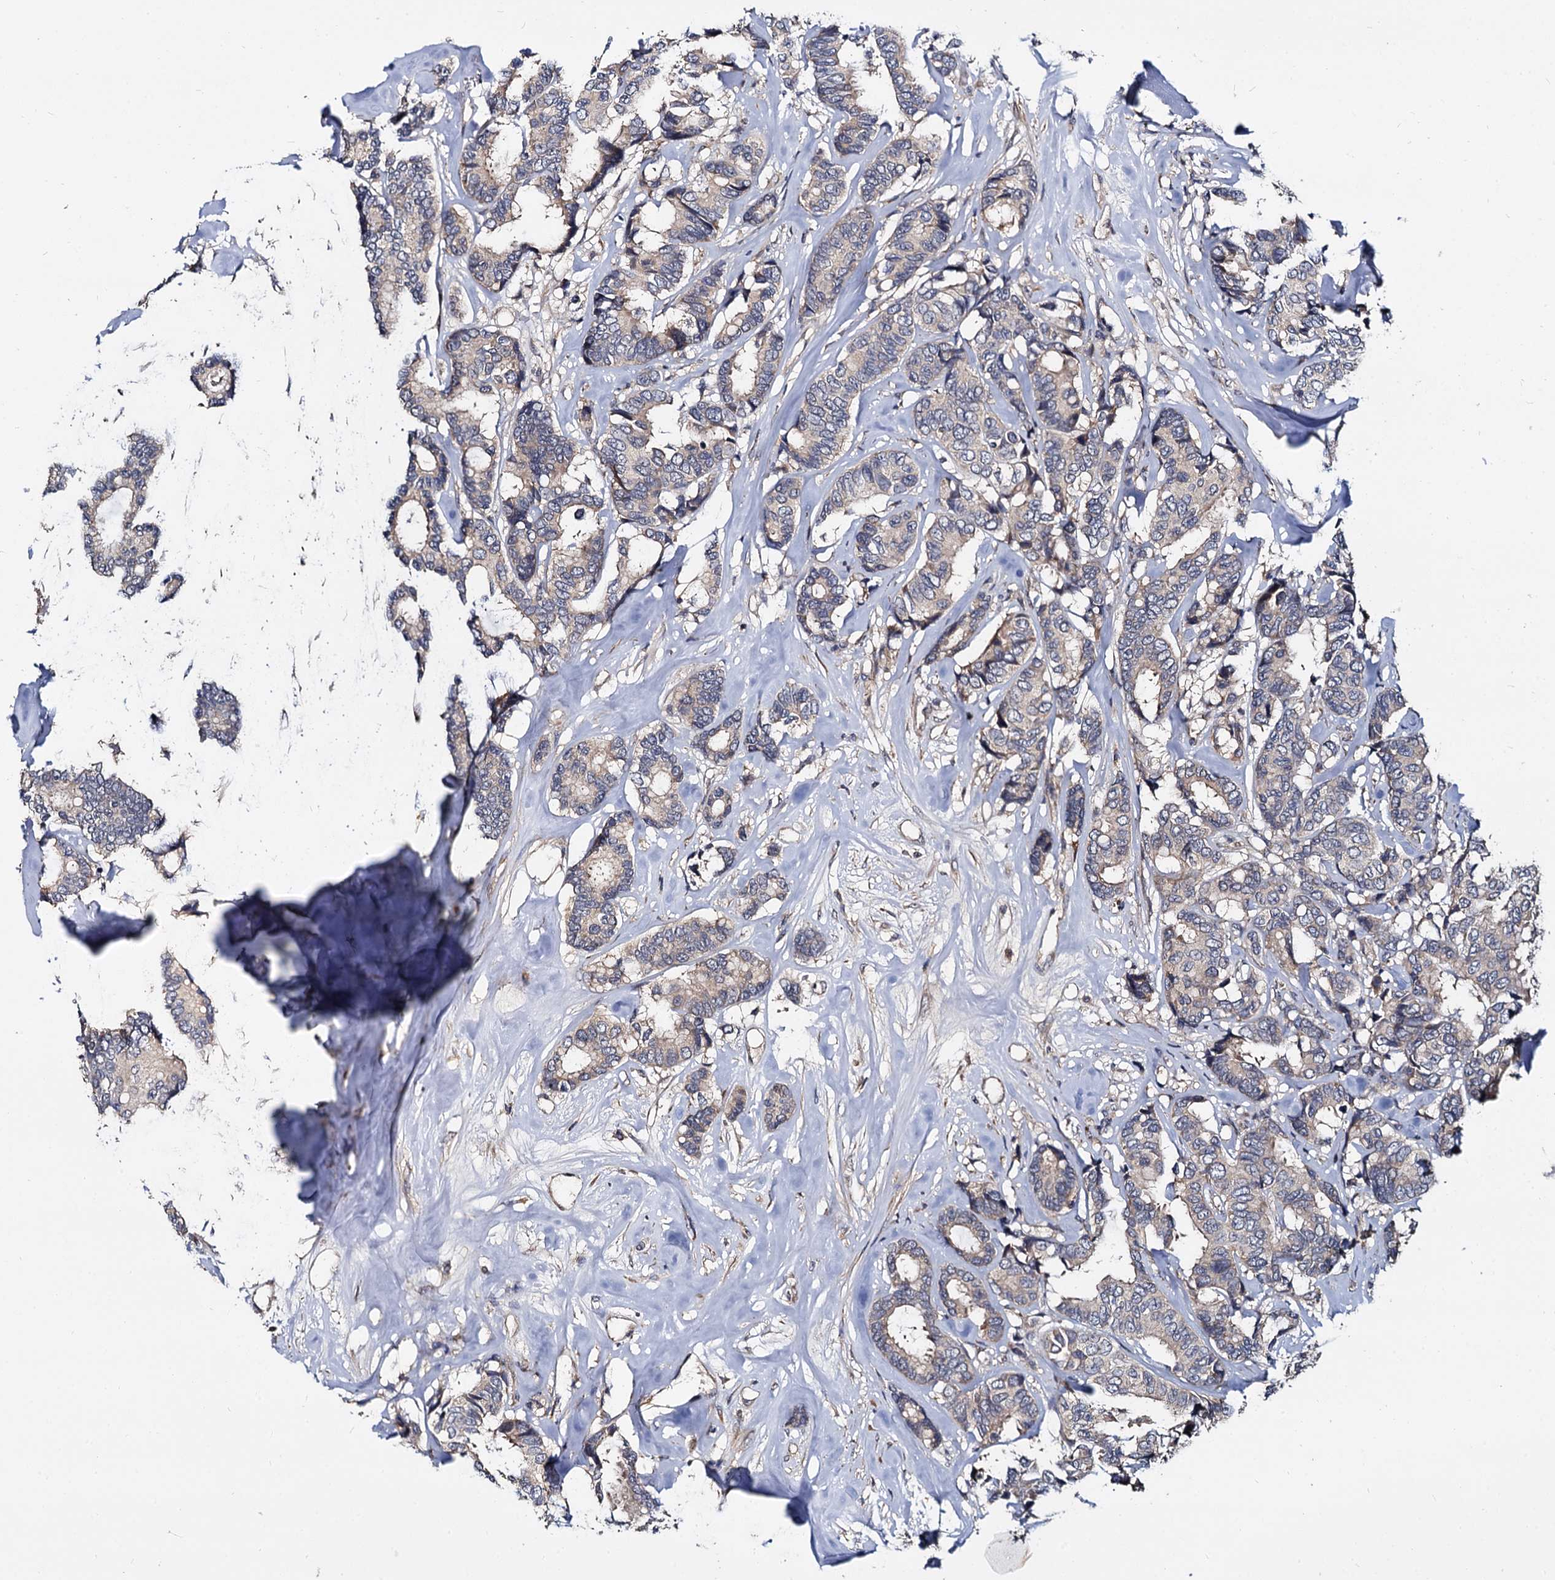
{"staining": {"intensity": "weak", "quantity": "<25%", "location": "cytoplasmic/membranous"}, "tissue": "breast cancer", "cell_type": "Tumor cells", "image_type": "cancer", "snomed": [{"axis": "morphology", "description": "Duct carcinoma"}, {"axis": "topography", "description": "Breast"}], "caption": "An image of human breast cancer (infiltrating ductal carcinoma) is negative for staining in tumor cells. (IHC, brightfield microscopy, high magnification).", "gene": "WWC3", "patient": {"sex": "female", "age": 87}}